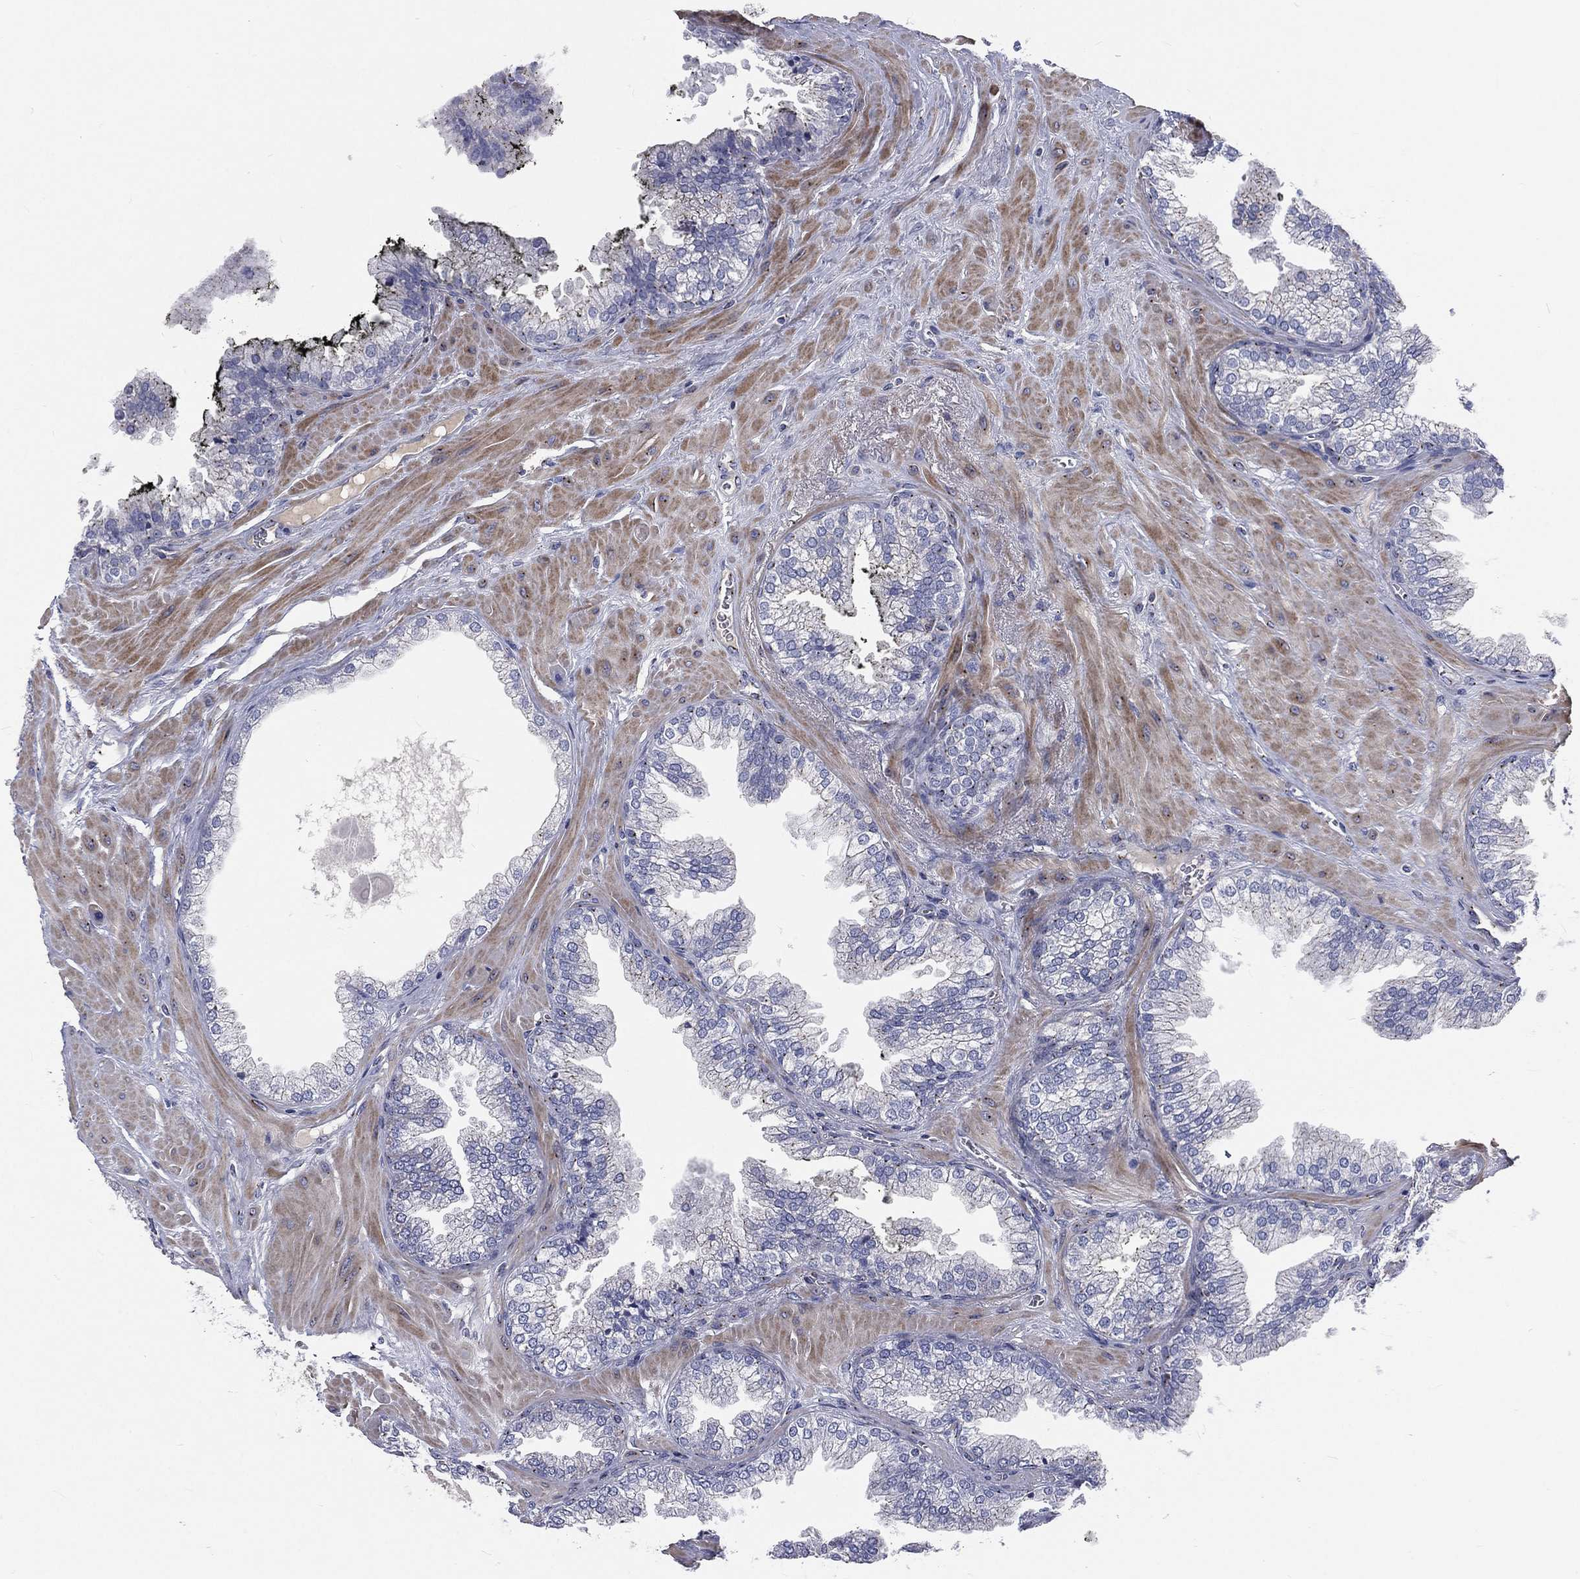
{"staining": {"intensity": "negative", "quantity": "none", "location": "none"}, "tissue": "prostate cancer", "cell_type": "Tumor cells", "image_type": "cancer", "snomed": [{"axis": "morphology", "description": "Adenocarcinoma, Low grade"}, {"axis": "topography", "description": "Prostate"}], "caption": "Immunohistochemical staining of human prostate adenocarcinoma (low-grade) exhibits no significant positivity in tumor cells. The staining is performed using DAB (3,3'-diaminobenzidine) brown chromogen with nuclei counter-stained in using hematoxylin.", "gene": "CROCC", "patient": {"sex": "male", "age": 72}}